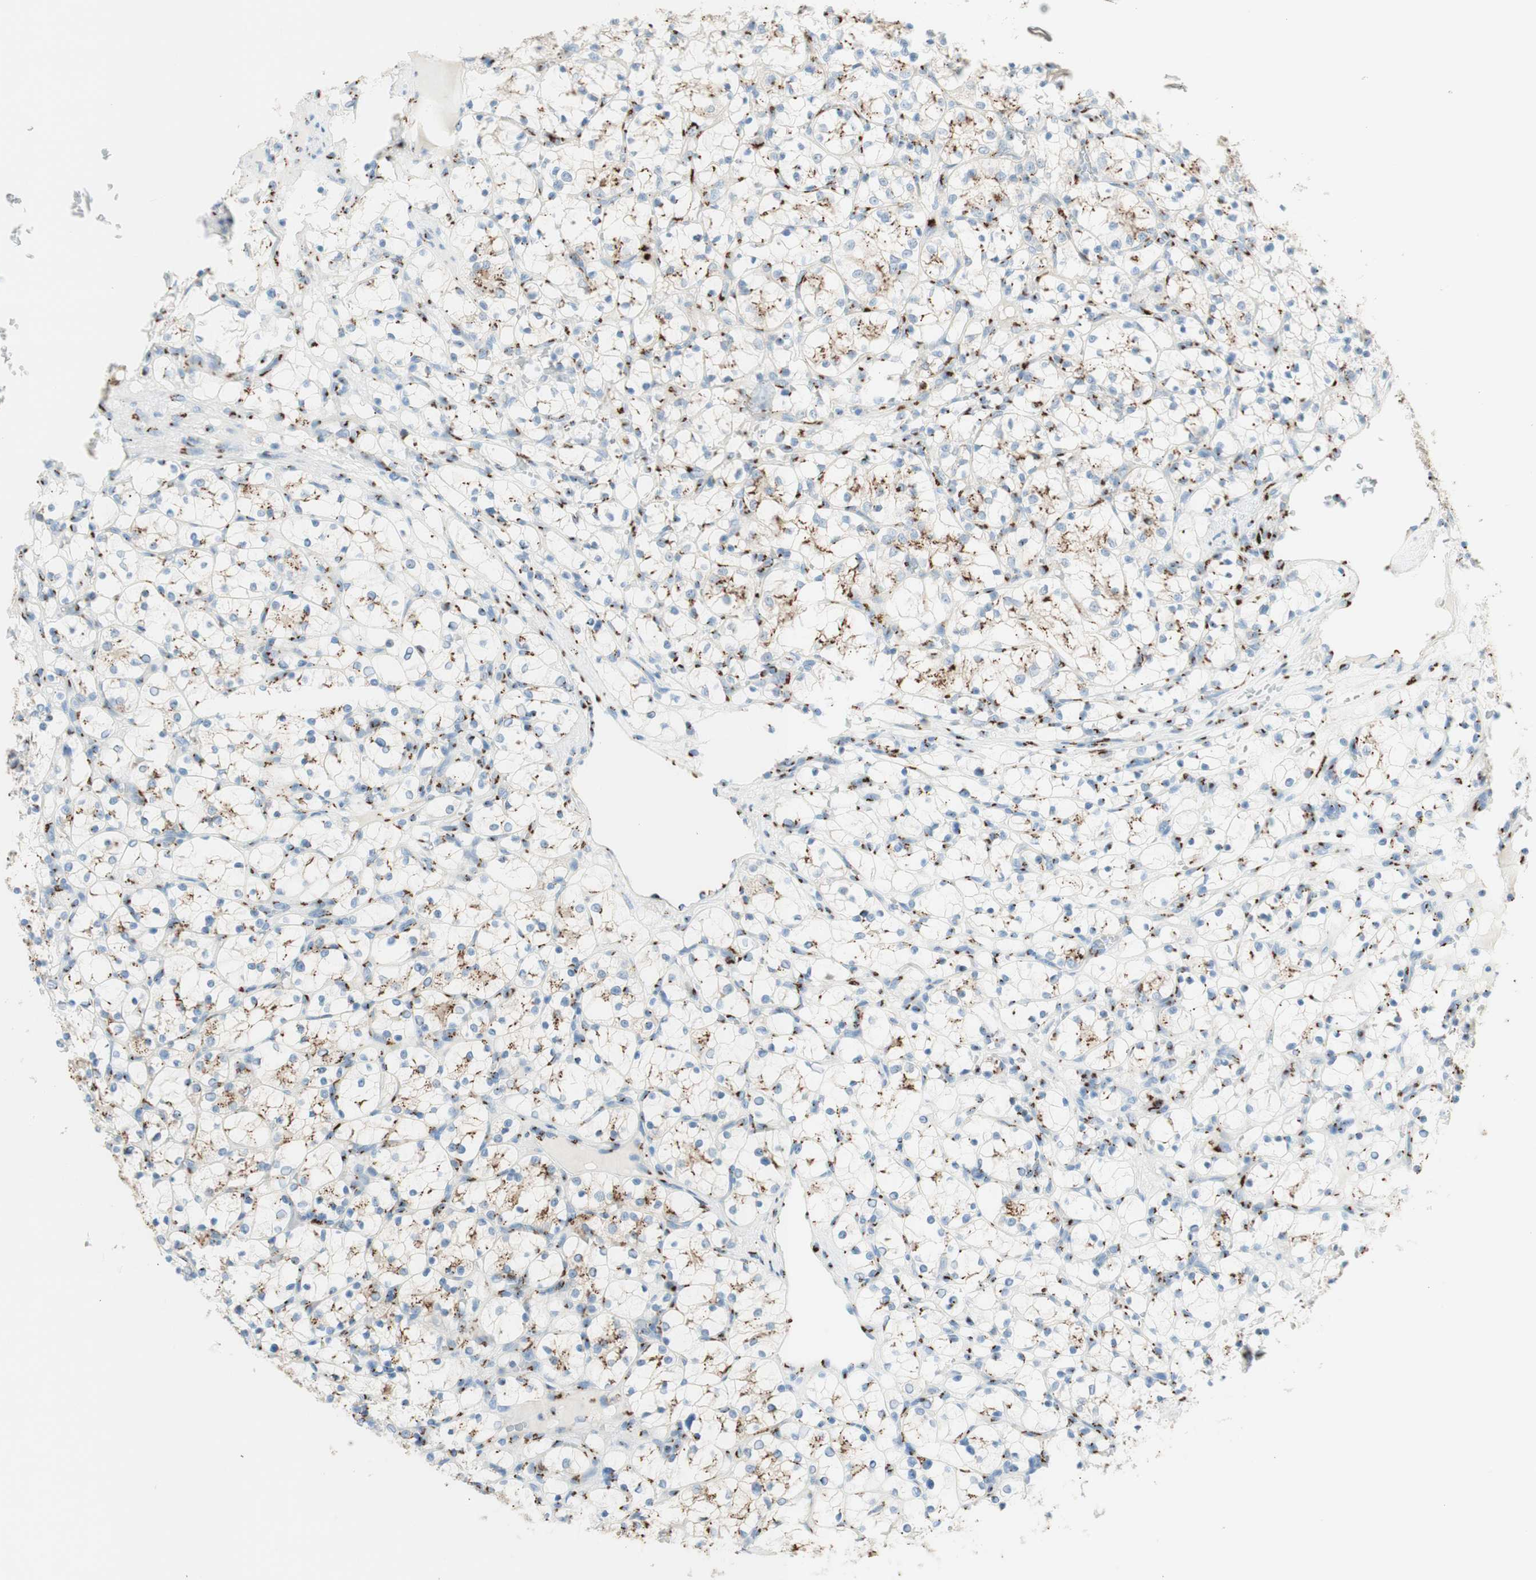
{"staining": {"intensity": "strong", "quantity": "25%-75%", "location": "cytoplasmic/membranous"}, "tissue": "renal cancer", "cell_type": "Tumor cells", "image_type": "cancer", "snomed": [{"axis": "morphology", "description": "Adenocarcinoma, NOS"}, {"axis": "topography", "description": "Kidney"}], "caption": "High-magnification brightfield microscopy of adenocarcinoma (renal) stained with DAB (brown) and counterstained with hematoxylin (blue). tumor cells exhibit strong cytoplasmic/membranous staining is seen in approximately25%-75% of cells. (IHC, brightfield microscopy, high magnification).", "gene": "GOLGB1", "patient": {"sex": "female", "age": 69}}